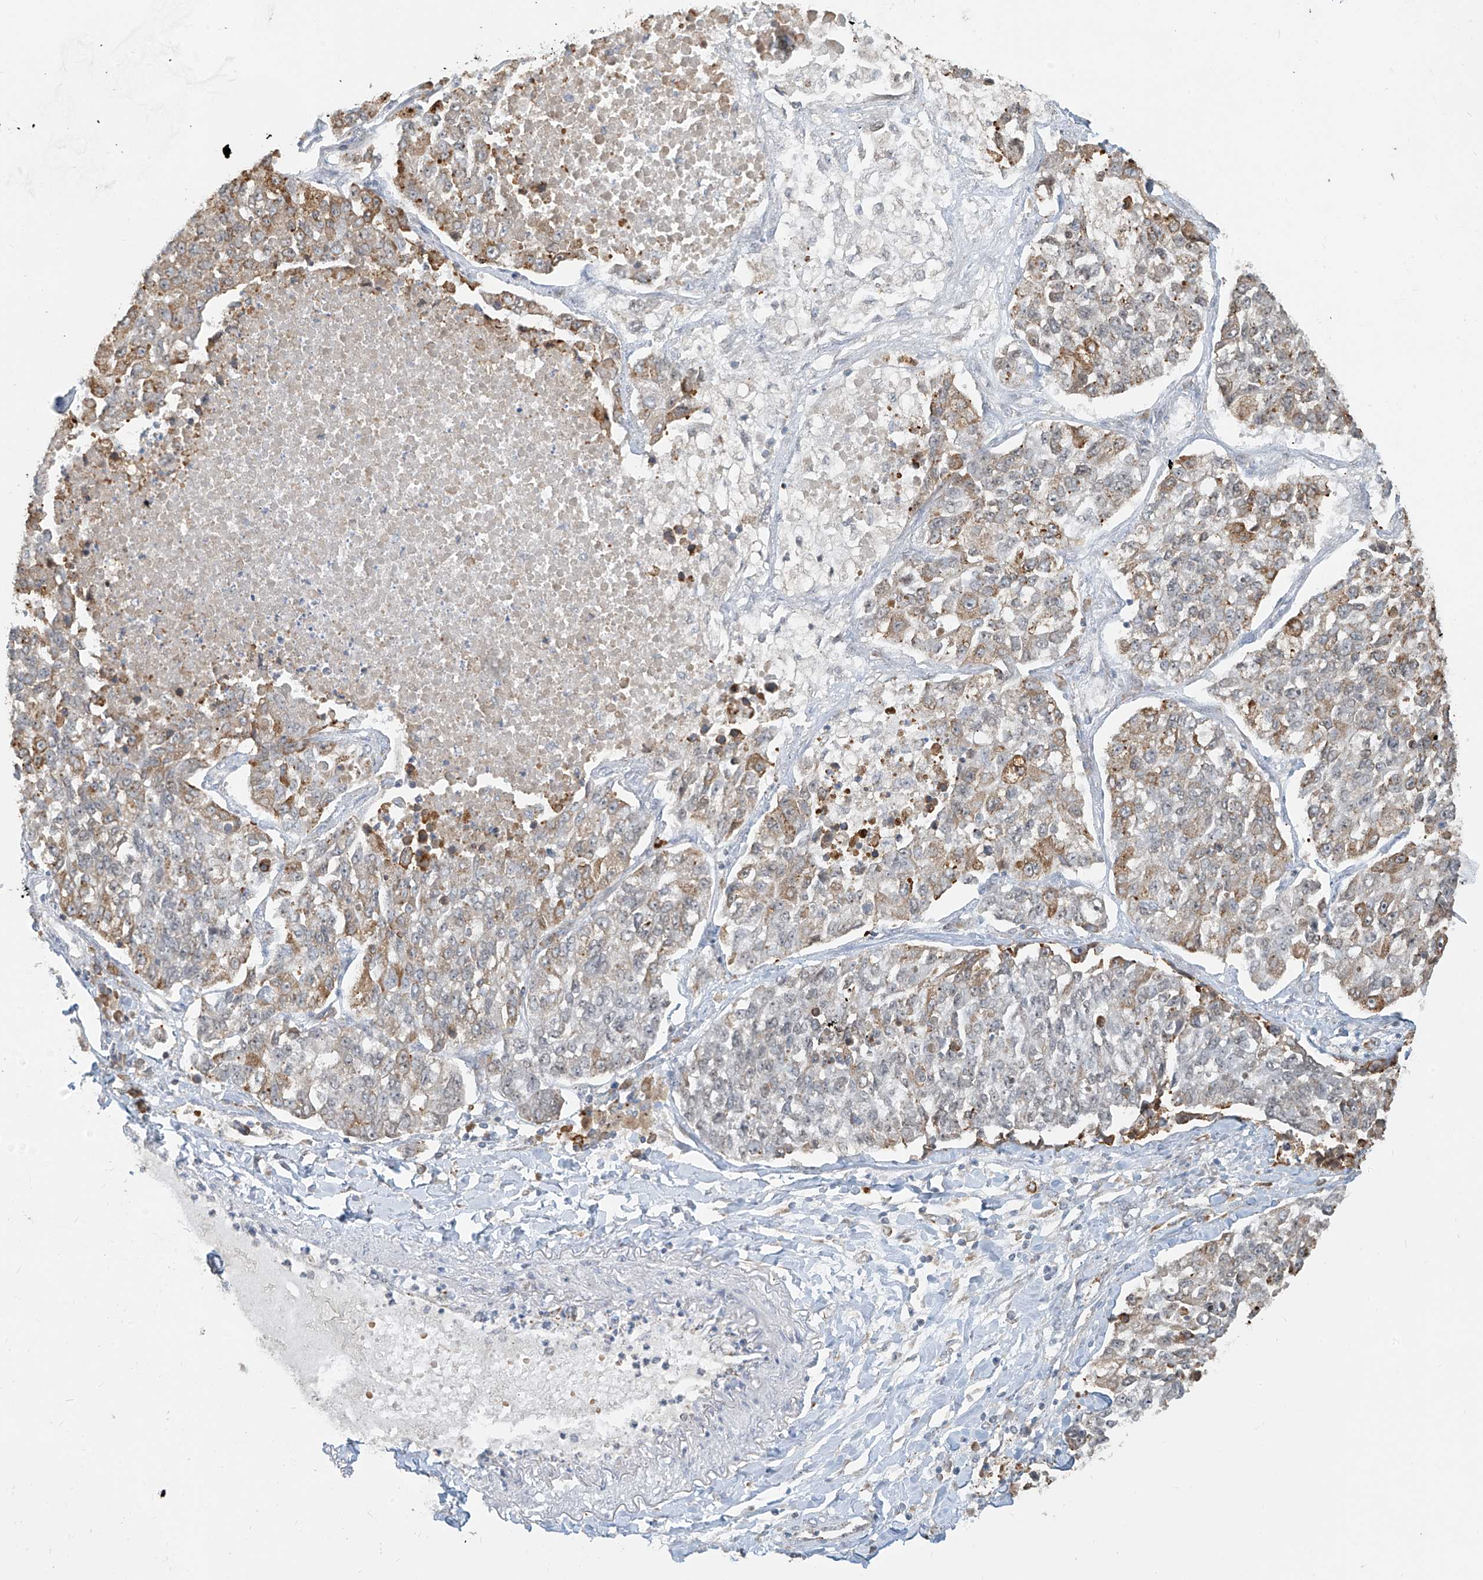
{"staining": {"intensity": "moderate", "quantity": "<25%", "location": "cytoplasmic/membranous"}, "tissue": "lung cancer", "cell_type": "Tumor cells", "image_type": "cancer", "snomed": [{"axis": "morphology", "description": "Adenocarcinoma, NOS"}, {"axis": "topography", "description": "Lung"}], "caption": "Human lung adenocarcinoma stained with a protein marker demonstrates moderate staining in tumor cells.", "gene": "ZMYM2", "patient": {"sex": "male", "age": 49}}